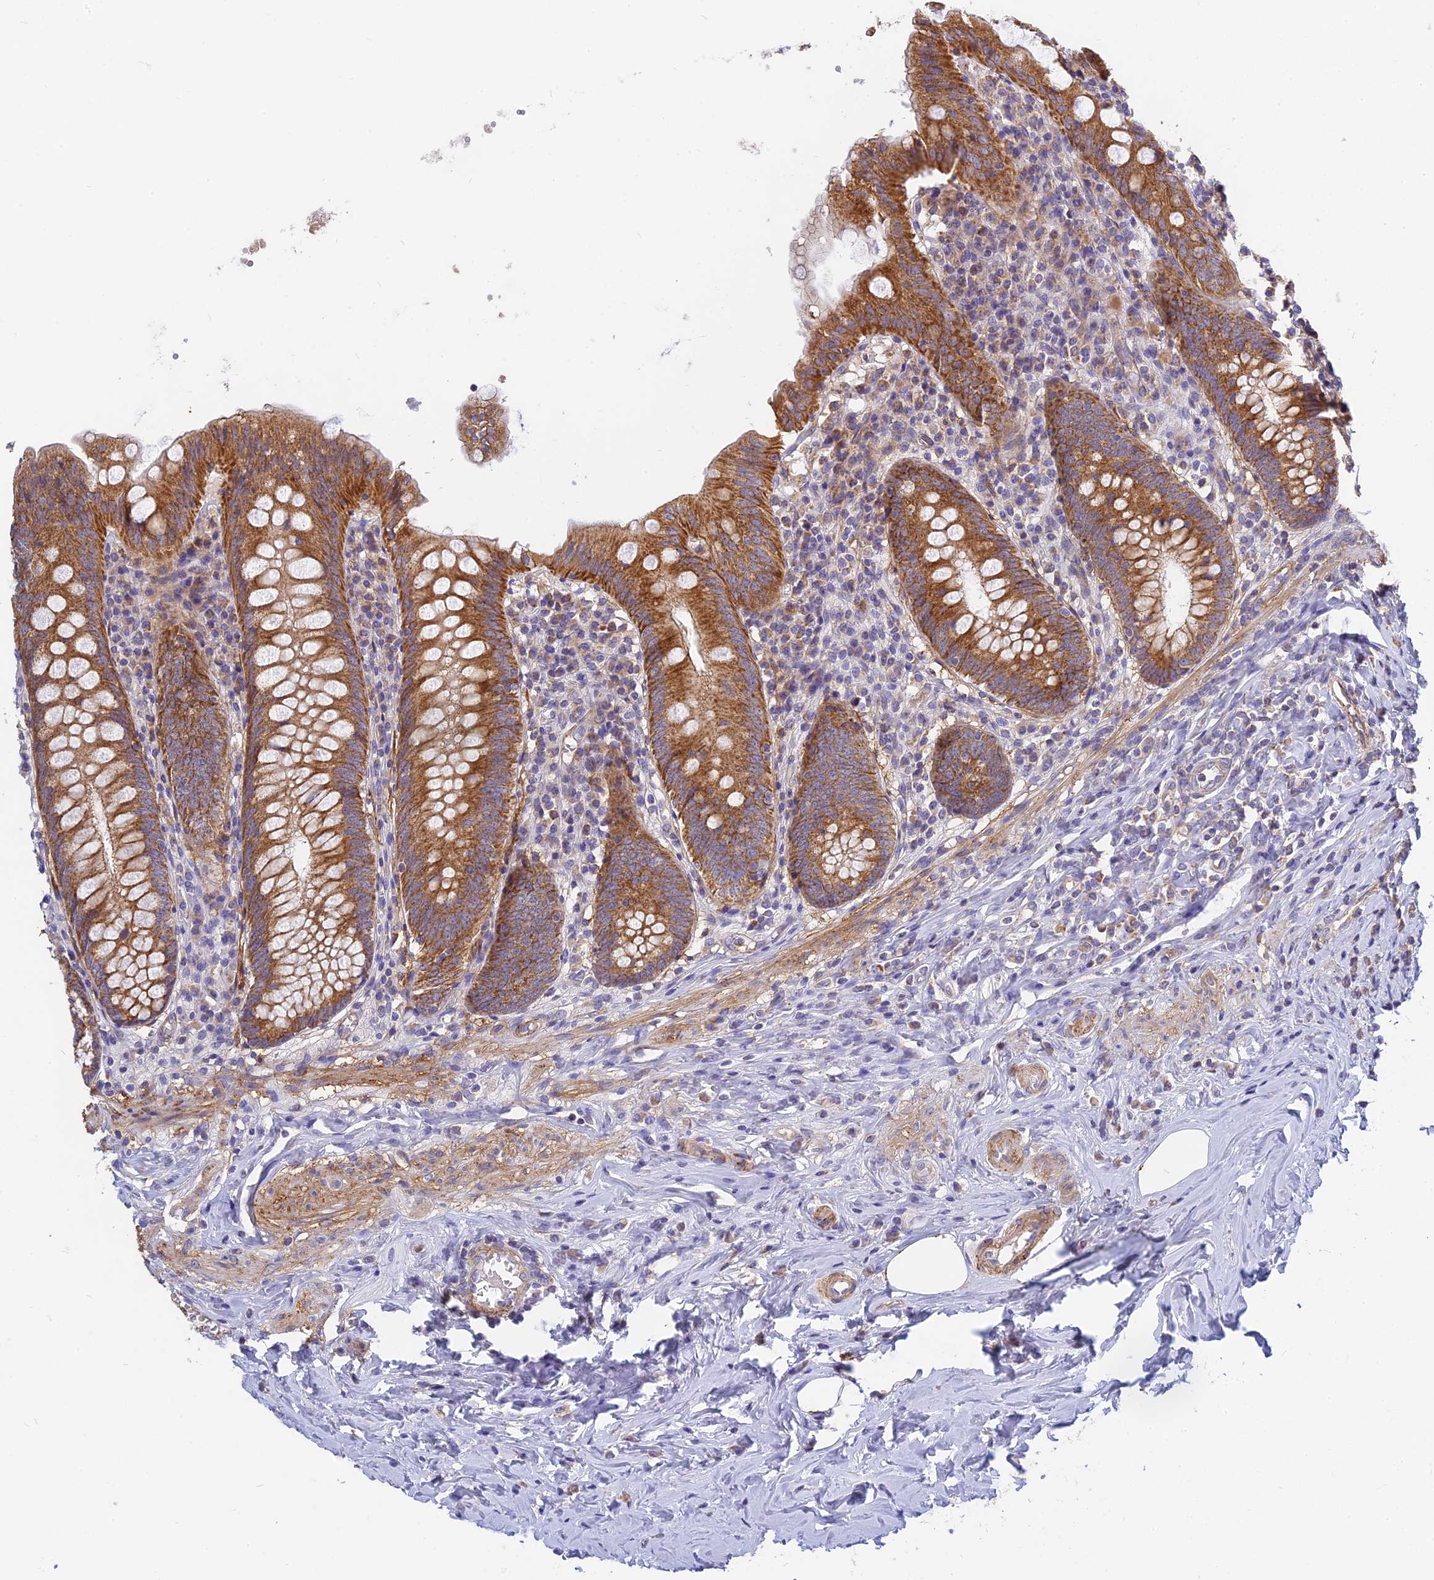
{"staining": {"intensity": "strong", "quantity": ">75%", "location": "cytoplasmic/membranous"}, "tissue": "appendix", "cell_type": "Glandular cells", "image_type": "normal", "snomed": [{"axis": "morphology", "description": "Normal tissue, NOS"}, {"axis": "topography", "description": "Appendix"}], "caption": "This image demonstrates immunohistochemistry staining of benign human appendix, with high strong cytoplasmic/membranous positivity in about >75% of glandular cells.", "gene": "MRPL15", "patient": {"sex": "female", "age": 54}}